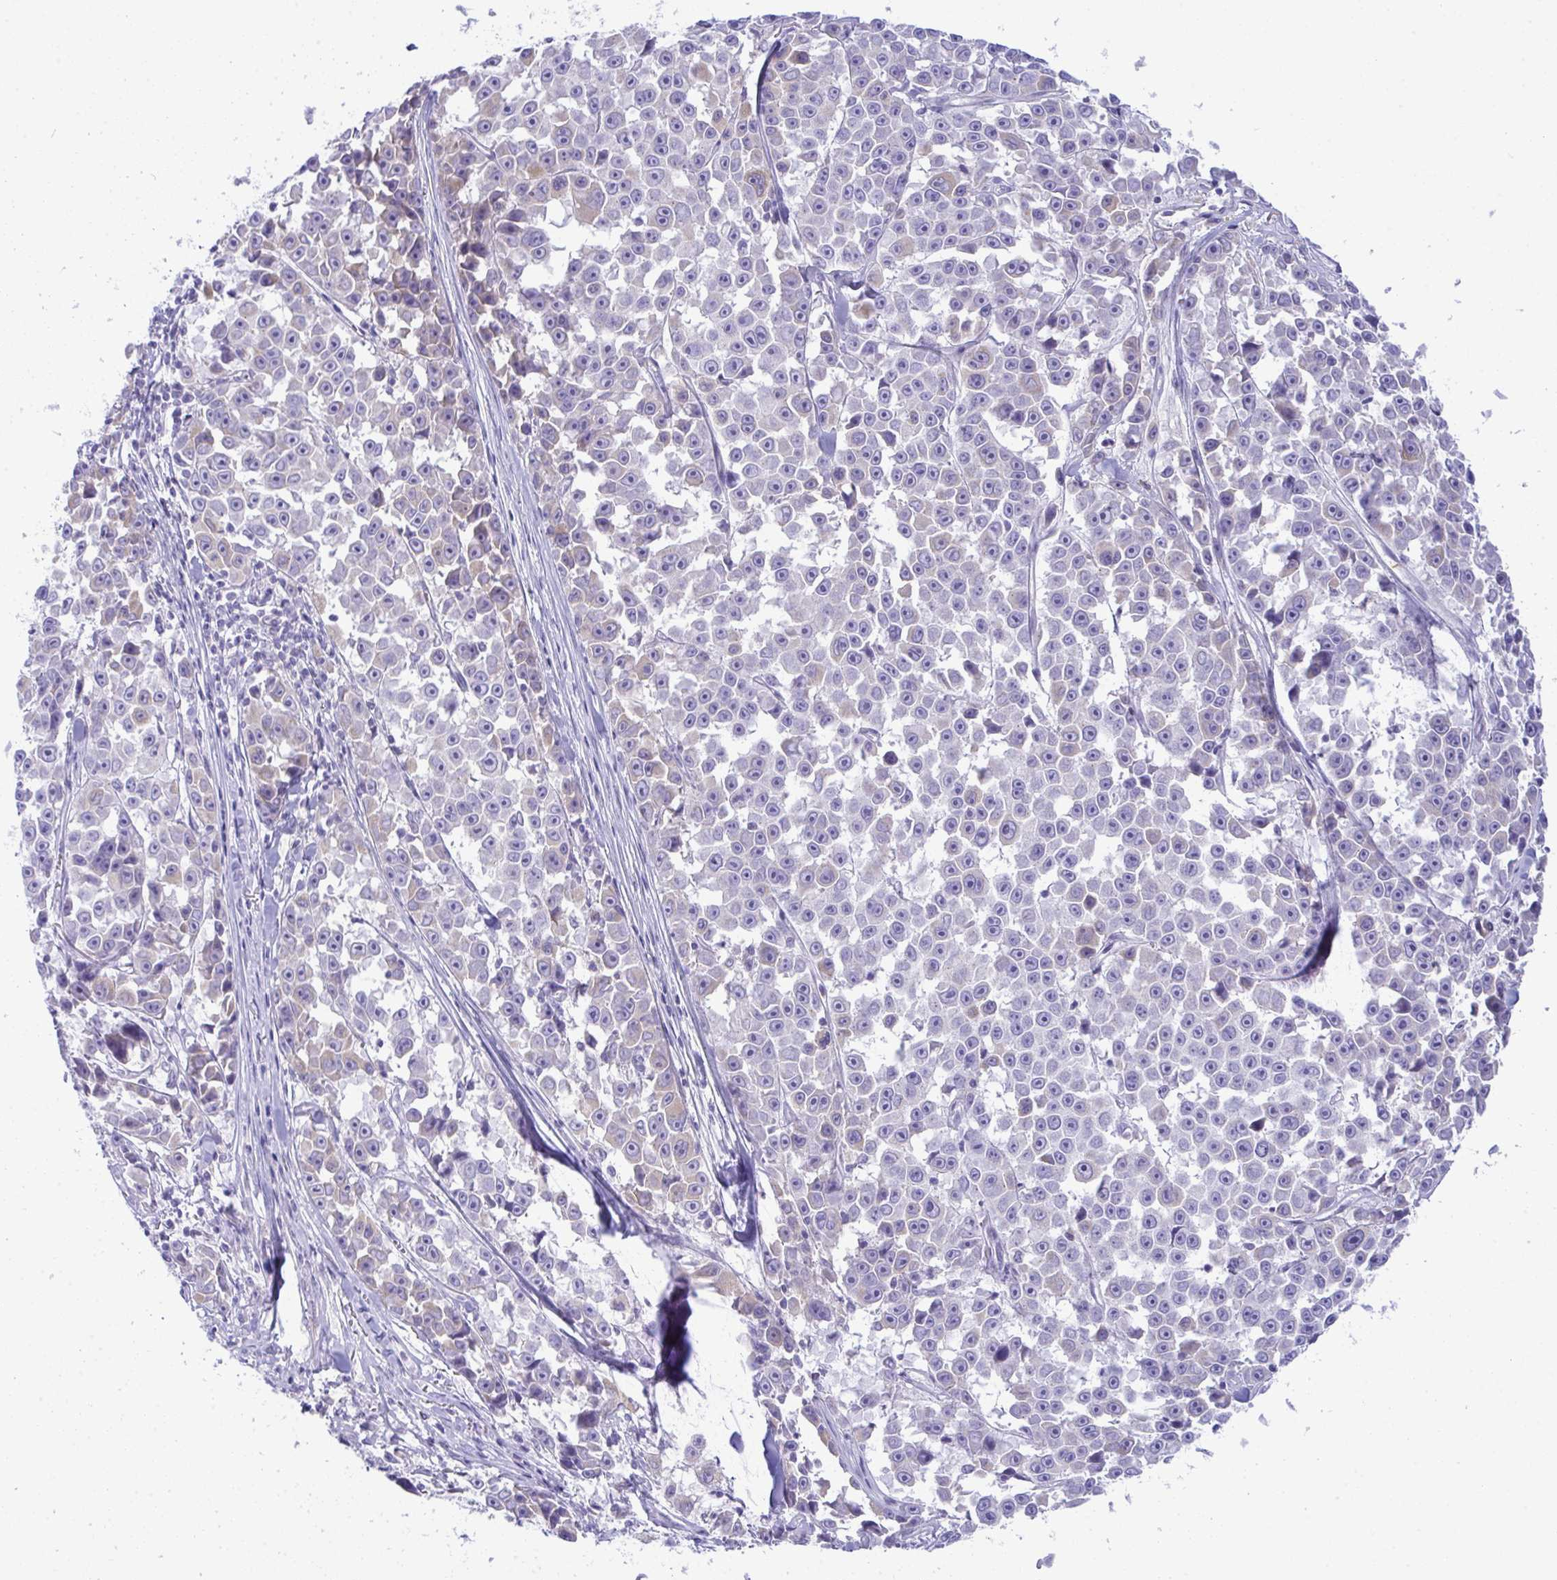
{"staining": {"intensity": "weak", "quantity": "<25%", "location": "cytoplasmic/membranous"}, "tissue": "melanoma", "cell_type": "Tumor cells", "image_type": "cancer", "snomed": [{"axis": "morphology", "description": "Malignant melanoma, NOS"}, {"axis": "topography", "description": "Skin"}], "caption": "Micrograph shows no significant protein staining in tumor cells of melanoma. The staining was performed using DAB to visualize the protein expression in brown, while the nuclei were stained in blue with hematoxylin (Magnification: 20x).", "gene": "PLA2G12B", "patient": {"sex": "female", "age": 66}}